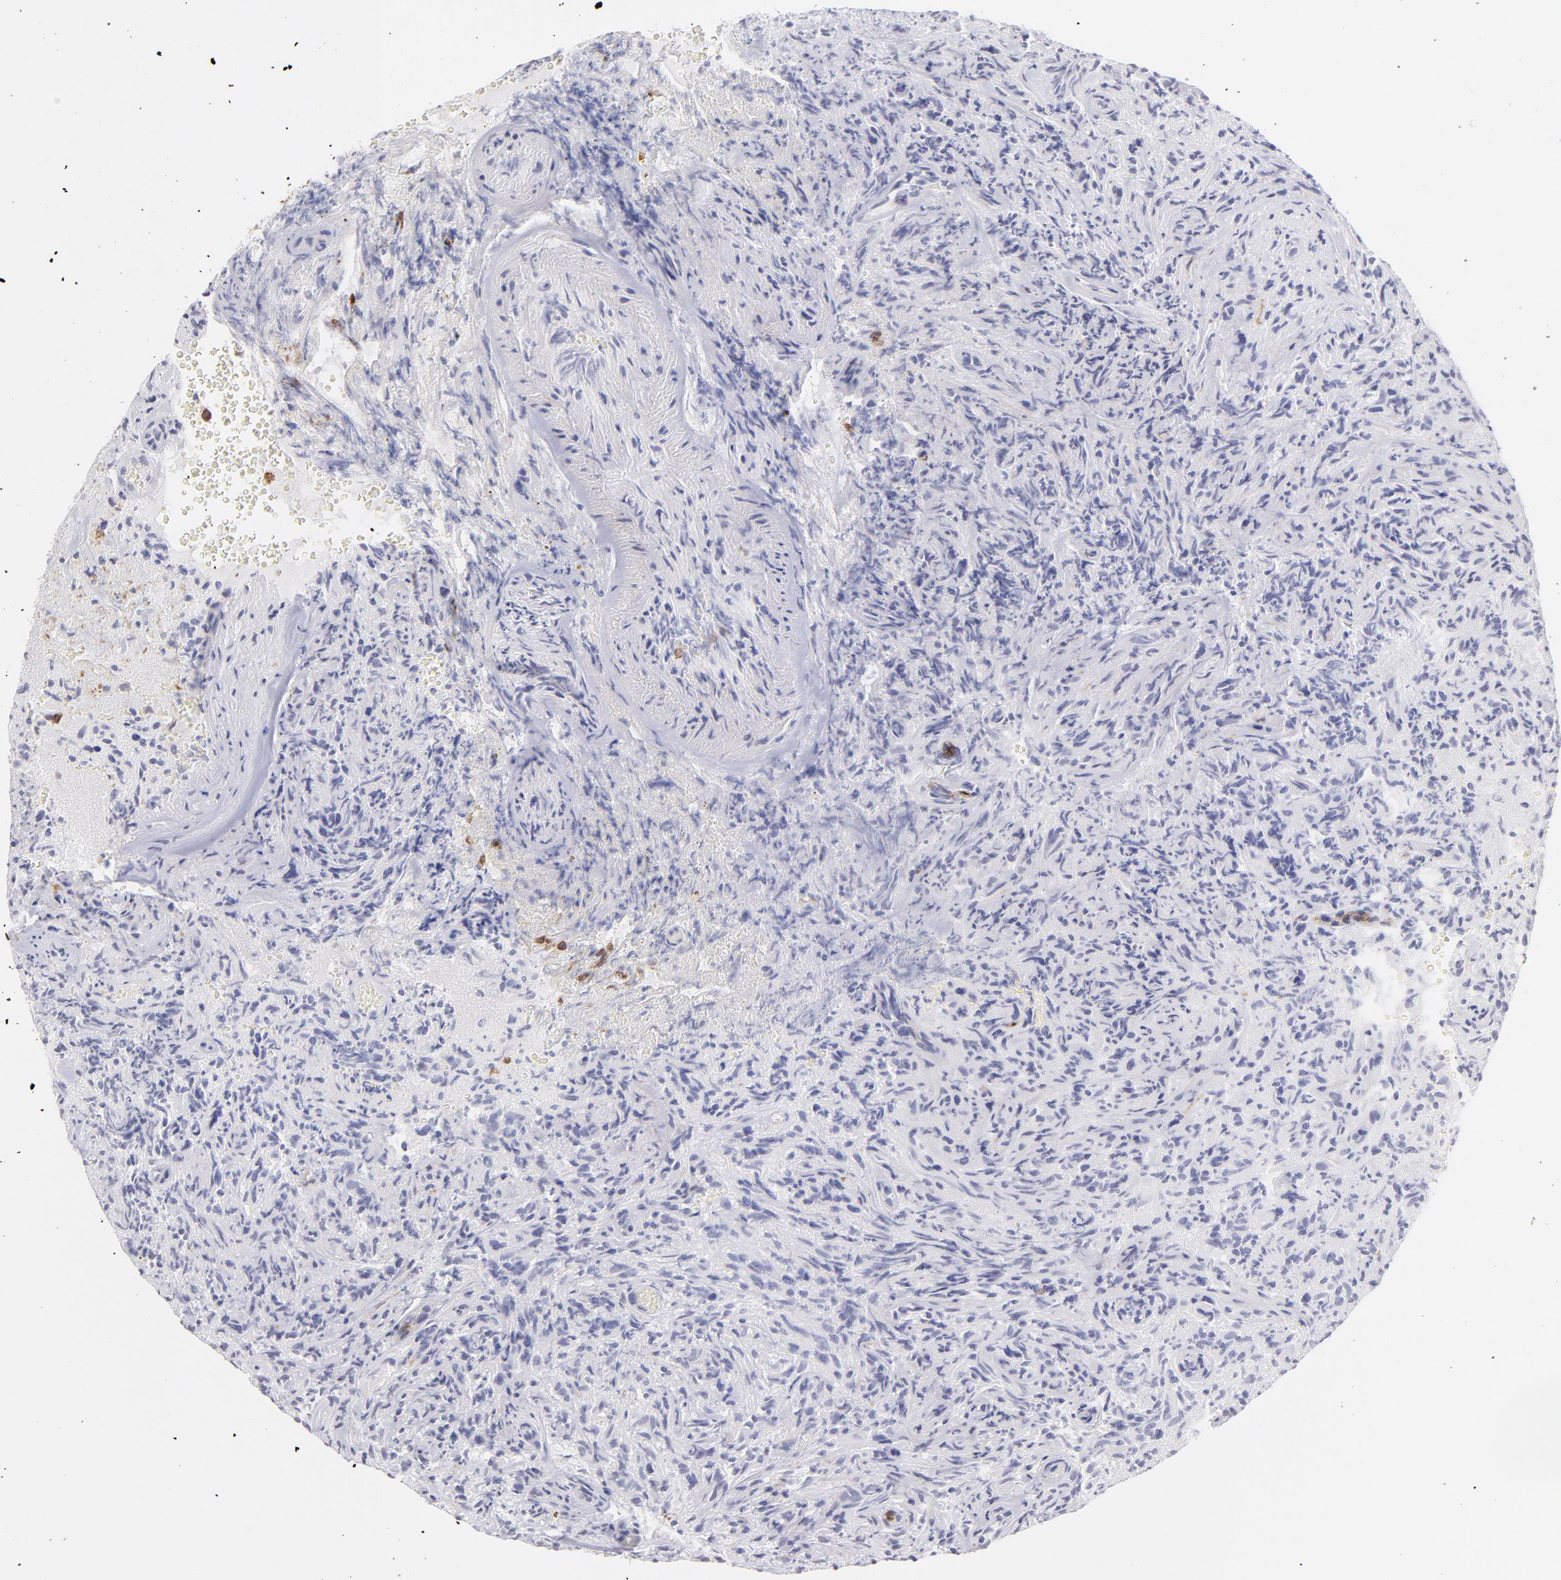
{"staining": {"intensity": "negative", "quantity": "none", "location": "none"}, "tissue": "glioma", "cell_type": "Tumor cells", "image_type": "cancer", "snomed": [{"axis": "morphology", "description": "Normal tissue, NOS"}, {"axis": "morphology", "description": "Glioma, malignant, High grade"}, {"axis": "topography", "description": "Cerebral cortex"}], "caption": "High power microscopy photomicrograph of an immunohistochemistry (IHC) histopathology image of high-grade glioma (malignant), revealing no significant expression in tumor cells. (DAB immunohistochemistry visualized using brightfield microscopy, high magnification).", "gene": "LTB4R", "patient": {"sex": "male", "age": 75}}